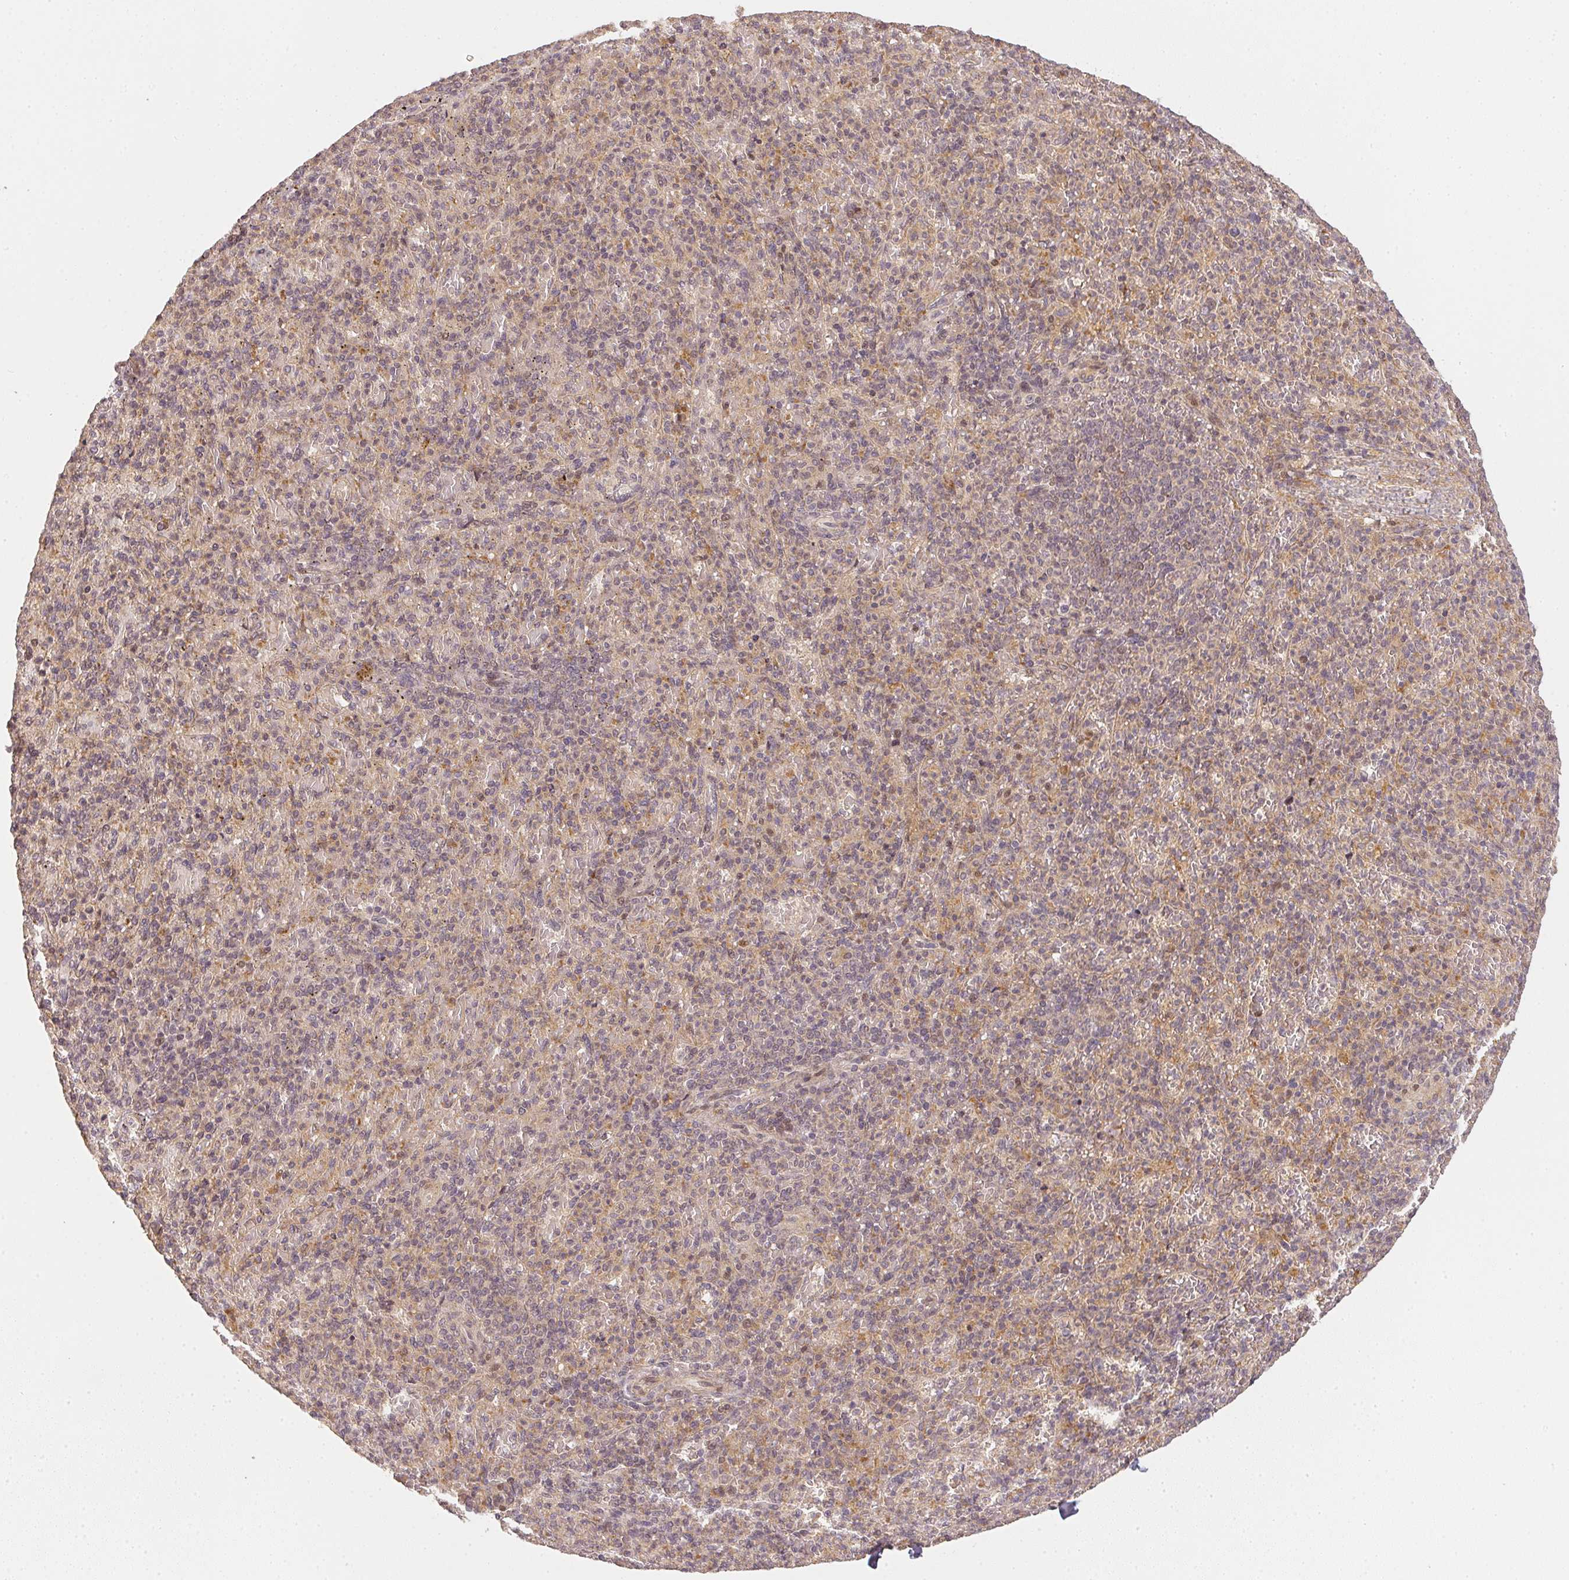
{"staining": {"intensity": "negative", "quantity": "none", "location": "none"}, "tissue": "spleen", "cell_type": "Cells in red pulp", "image_type": "normal", "snomed": [{"axis": "morphology", "description": "Normal tissue, NOS"}, {"axis": "topography", "description": "Spleen"}], "caption": "Cells in red pulp are negative for brown protein staining in unremarkable spleen.", "gene": "SERPINE1", "patient": {"sex": "female", "age": 74}}